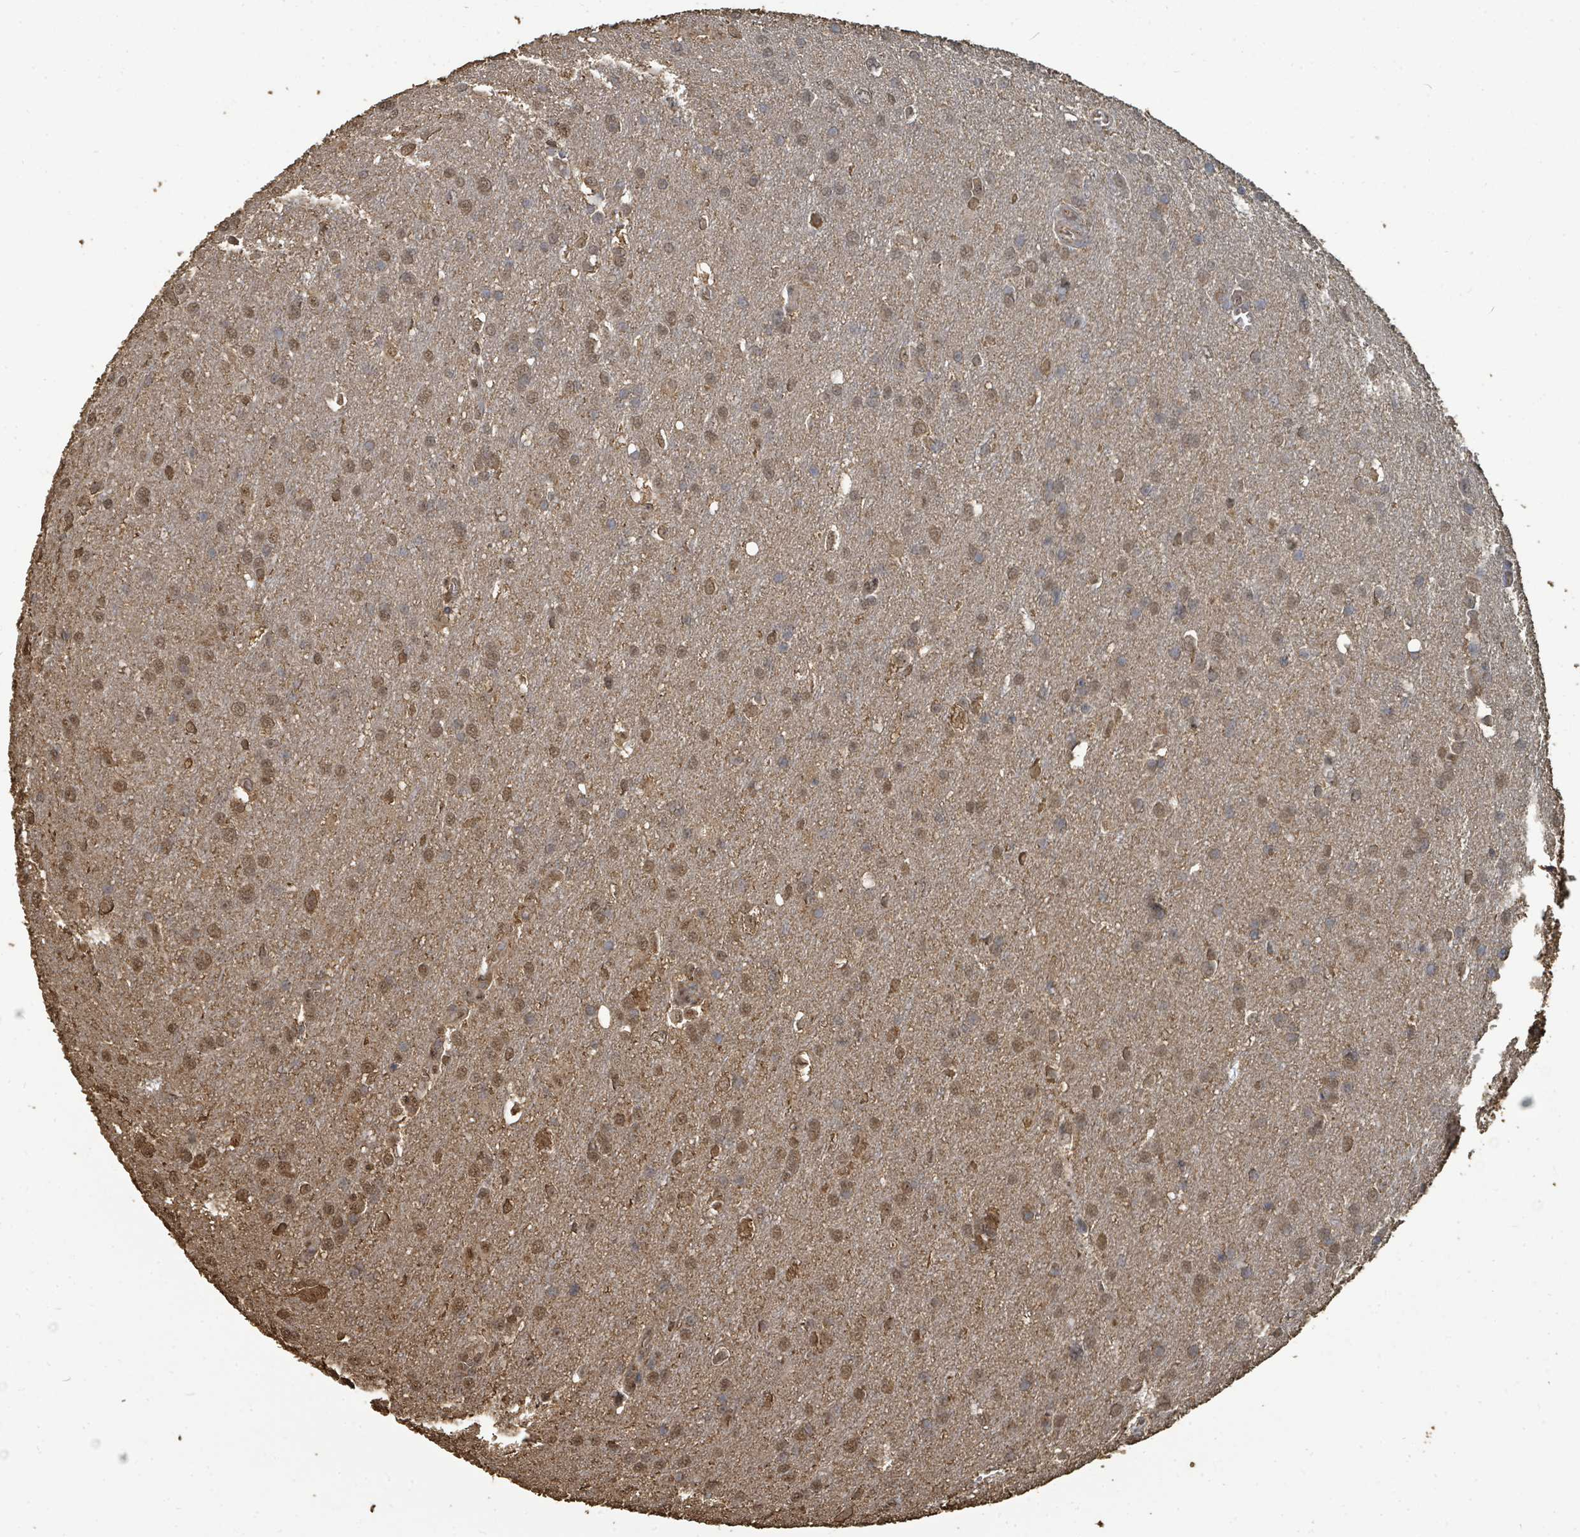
{"staining": {"intensity": "moderate", "quantity": "25%-75%", "location": "nuclear"}, "tissue": "glioma", "cell_type": "Tumor cells", "image_type": "cancer", "snomed": [{"axis": "morphology", "description": "Glioma, malignant, Low grade"}, {"axis": "topography", "description": "Brain"}], "caption": "Moderate nuclear protein expression is appreciated in about 25%-75% of tumor cells in glioma. (Brightfield microscopy of DAB IHC at high magnification).", "gene": "C6orf52", "patient": {"sex": "female", "age": 32}}